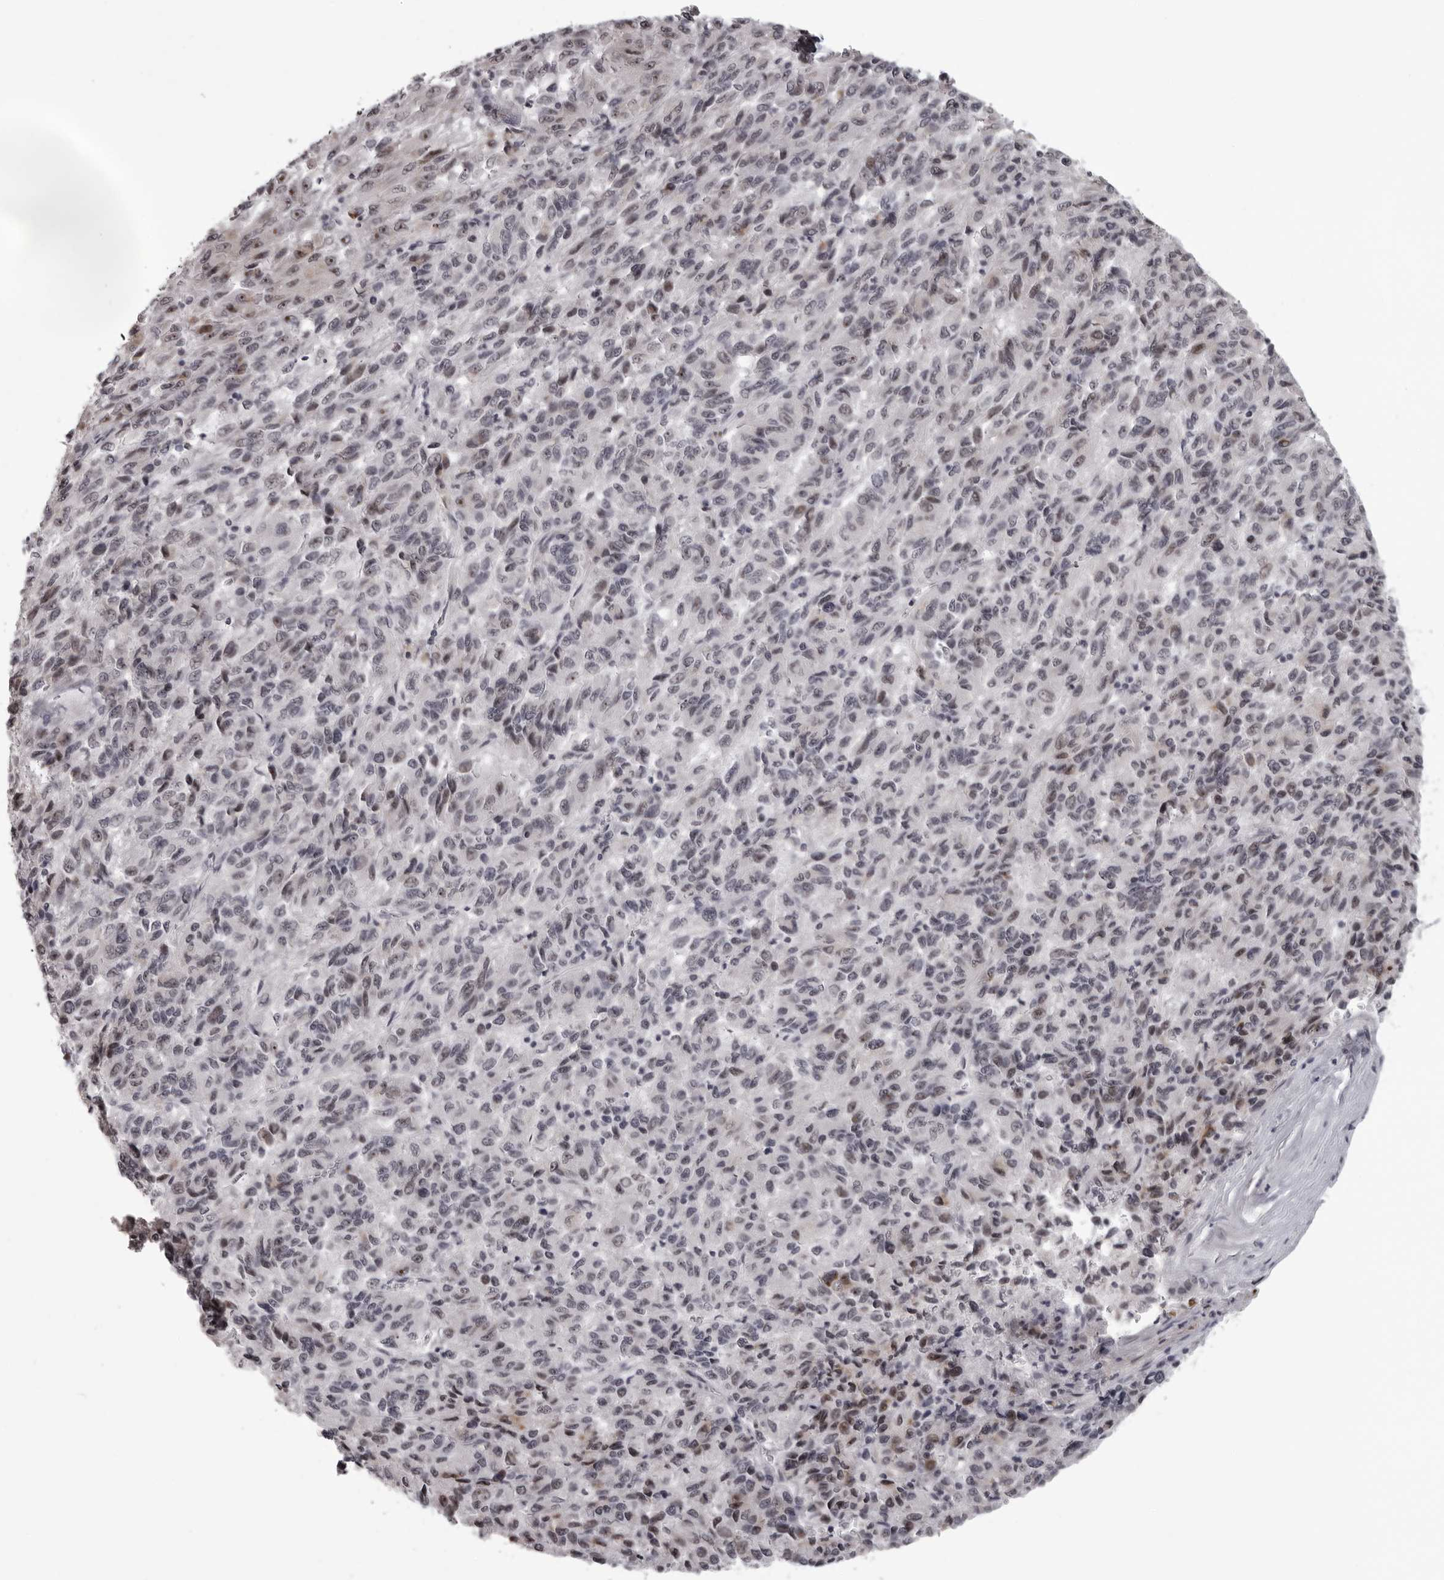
{"staining": {"intensity": "weak", "quantity": "25%-75%", "location": "nuclear"}, "tissue": "melanoma", "cell_type": "Tumor cells", "image_type": "cancer", "snomed": [{"axis": "morphology", "description": "Malignant melanoma, Metastatic site"}, {"axis": "topography", "description": "Lung"}], "caption": "Immunohistochemical staining of human malignant melanoma (metastatic site) shows low levels of weak nuclear protein staining in about 25%-75% of tumor cells.", "gene": "HELZ", "patient": {"sex": "male", "age": 64}}